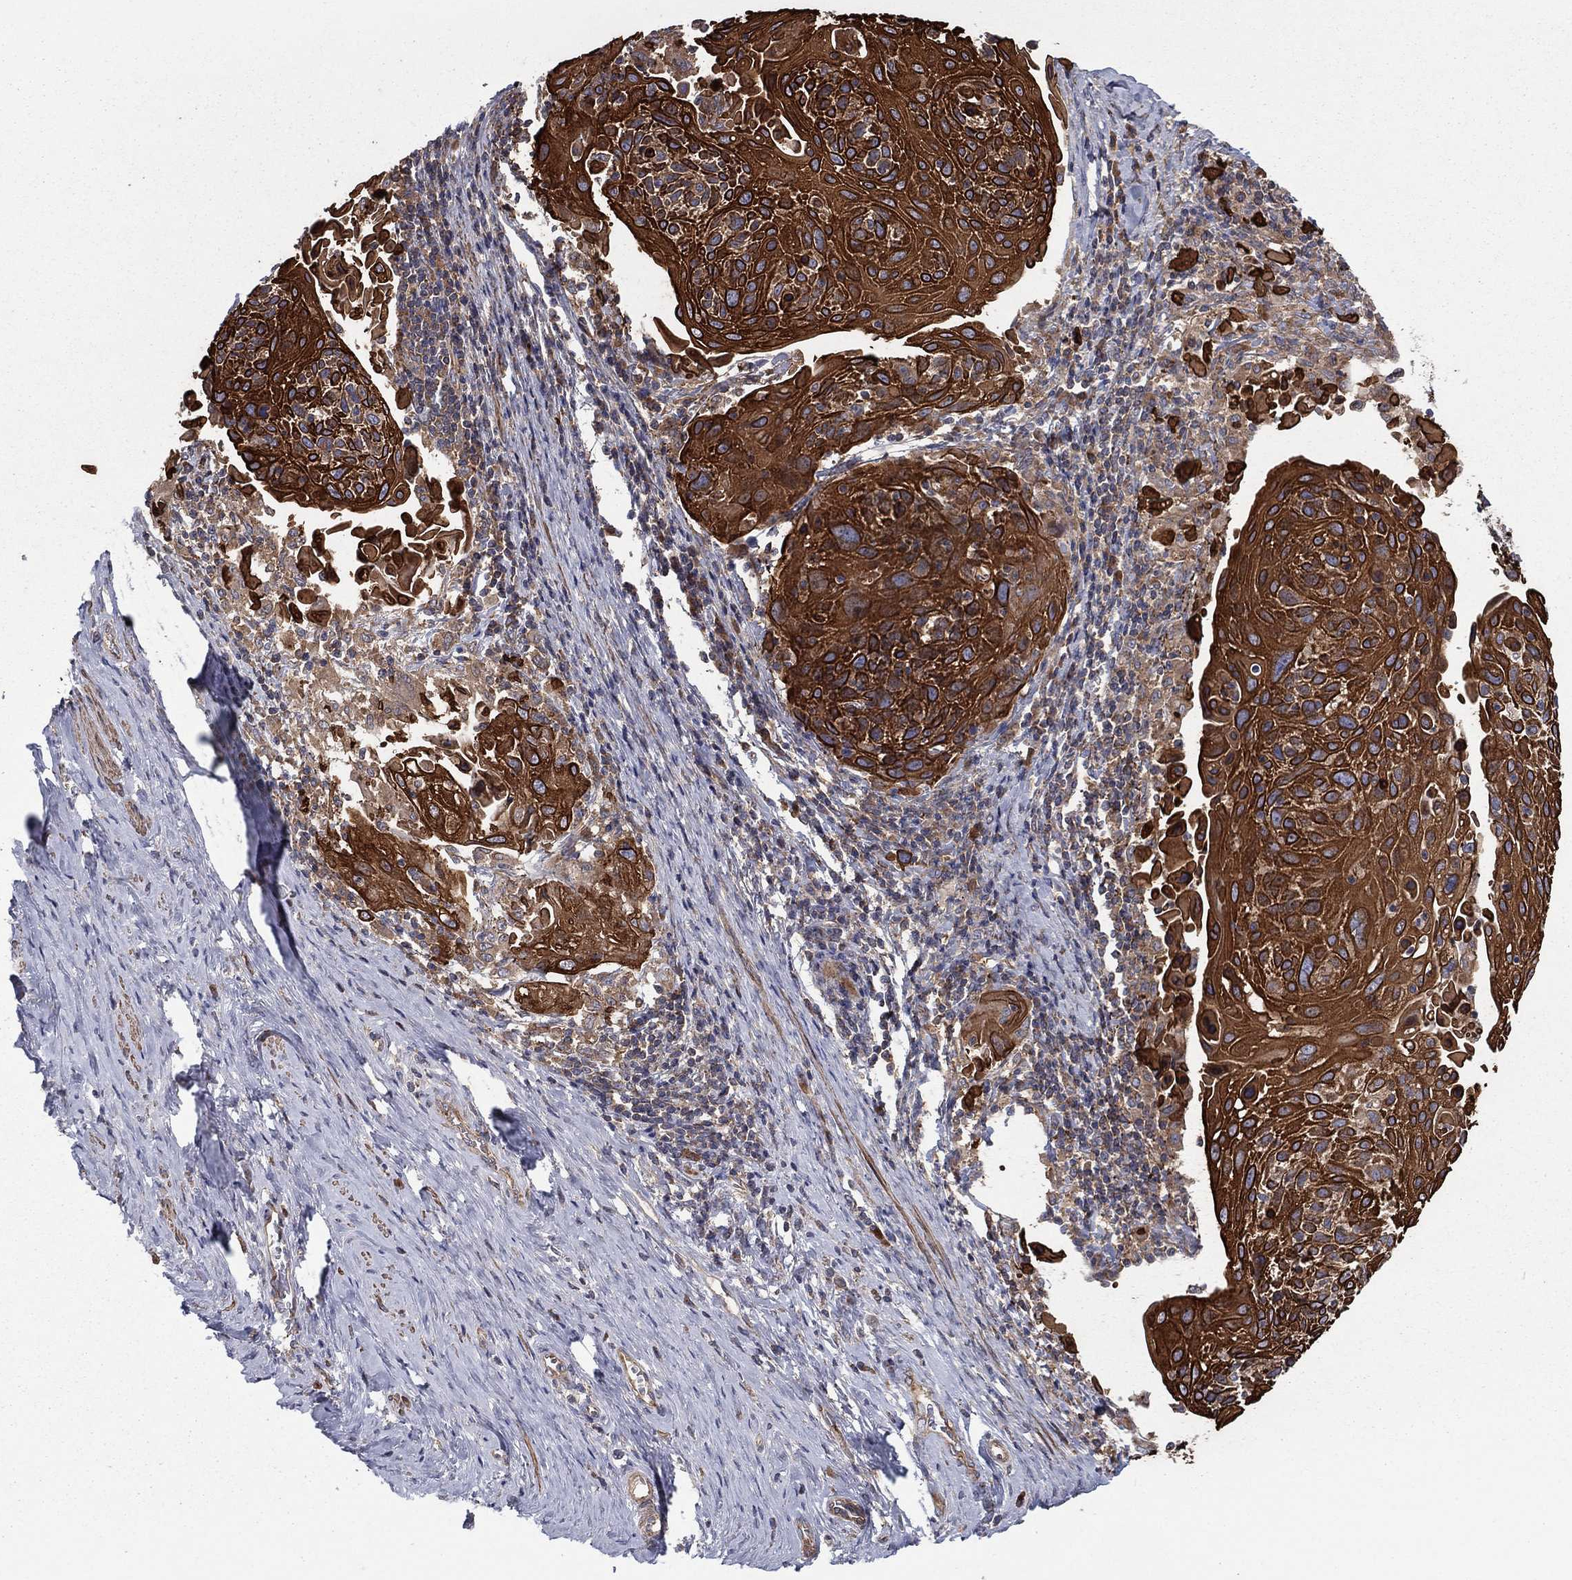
{"staining": {"intensity": "strong", "quantity": ">75%", "location": "cytoplasmic/membranous"}, "tissue": "cervical cancer", "cell_type": "Tumor cells", "image_type": "cancer", "snomed": [{"axis": "morphology", "description": "Squamous cell carcinoma, NOS"}, {"axis": "topography", "description": "Cervix"}], "caption": "Immunohistochemistry (IHC) of human squamous cell carcinoma (cervical) reveals high levels of strong cytoplasmic/membranous expression in about >75% of tumor cells.", "gene": "EIF2B5", "patient": {"sex": "female", "age": 61}}